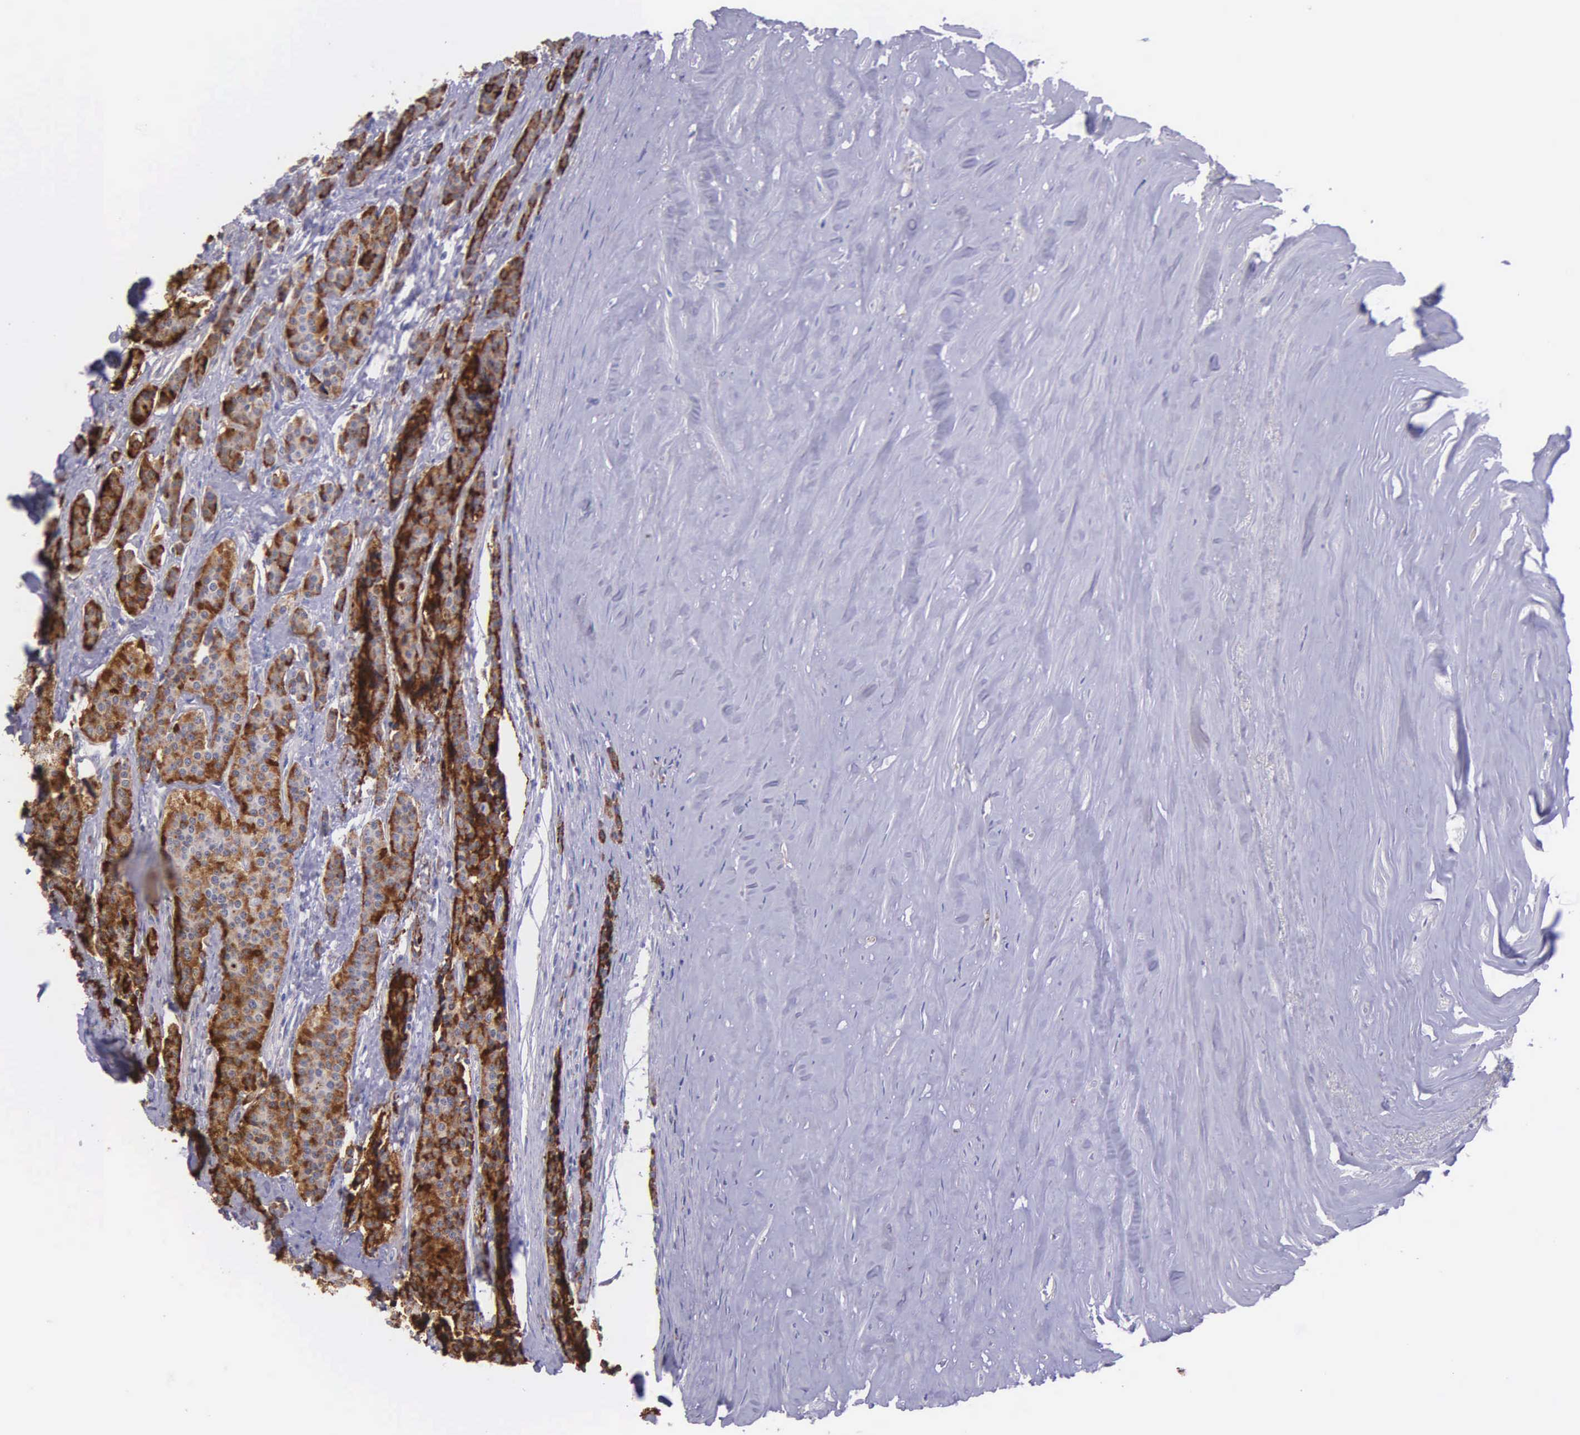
{"staining": {"intensity": "strong", "quantity": ">75%", "location": "cytoplasmic/membranous"}, "tissue": "carcinoid", "cell_type": "Tumor cells", "image_type": "cancer", "snomed": [{"axis": "morphology", "description": "Carcinoid, malignant, NOS"}, {"axis": "topography", "description": "Small intestine"}], "caption": "Carcinoid stained with a protein marker shows strong staining in tumor cells.", "gene": "ZC3H12B", "patient": {"sex": "male", "age": 63}}